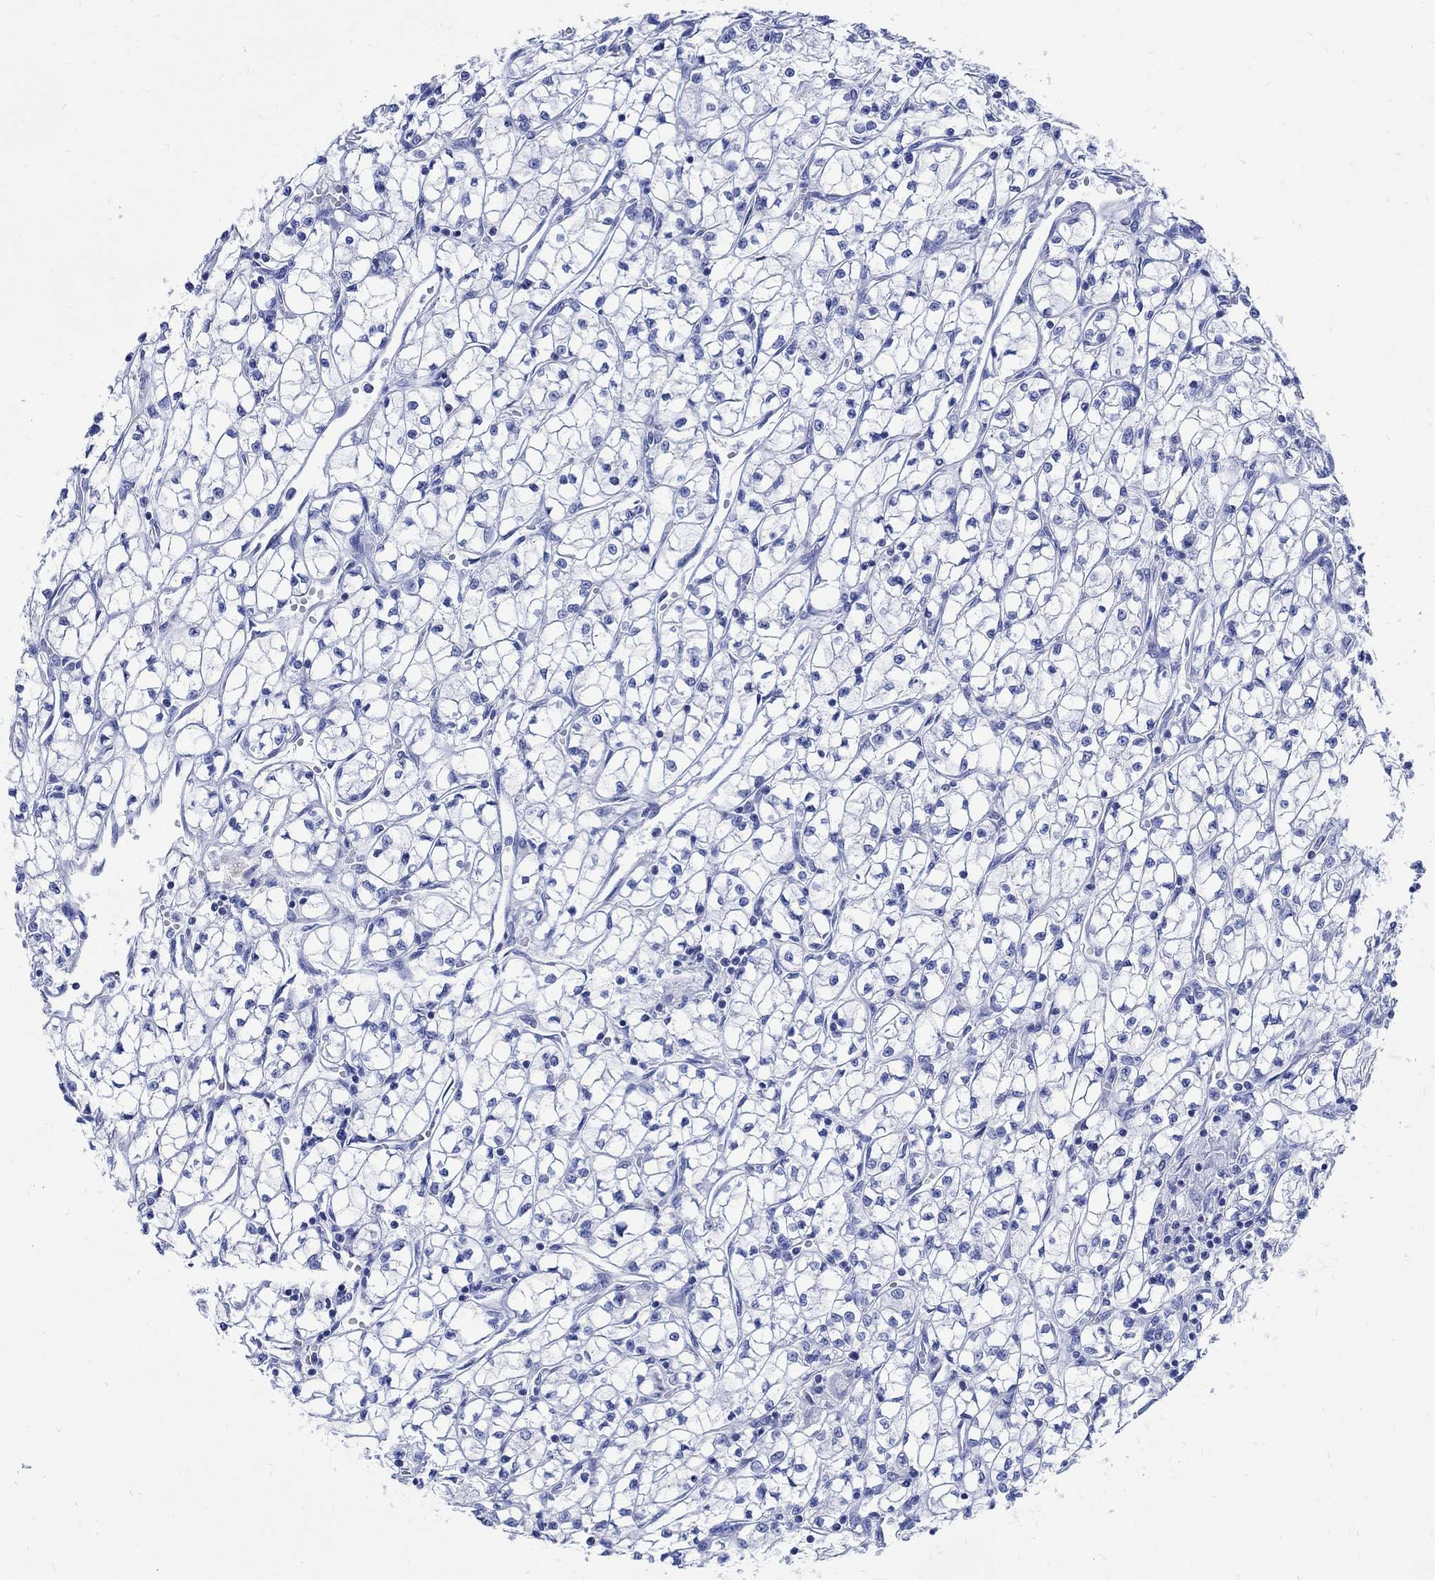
{"staining": {"intensity": "negative", "quantity": "none", "location": "none"}, "tissue": "renal cancer", "cell_type": "Tumor cells", "image_type": "cancer", "snomed": [{"axis": "morphology", "description": "Adenocarcinoma, NOS"}, {"axis": "topography", "description": "Kidney"}], "caption": "Immunohistochemical staining of human adenocarcinoma (renal) displays no significant positivity in tumor cells.", "gene": "CPLX2", "patient": {"sex": "female", "age": 64}}